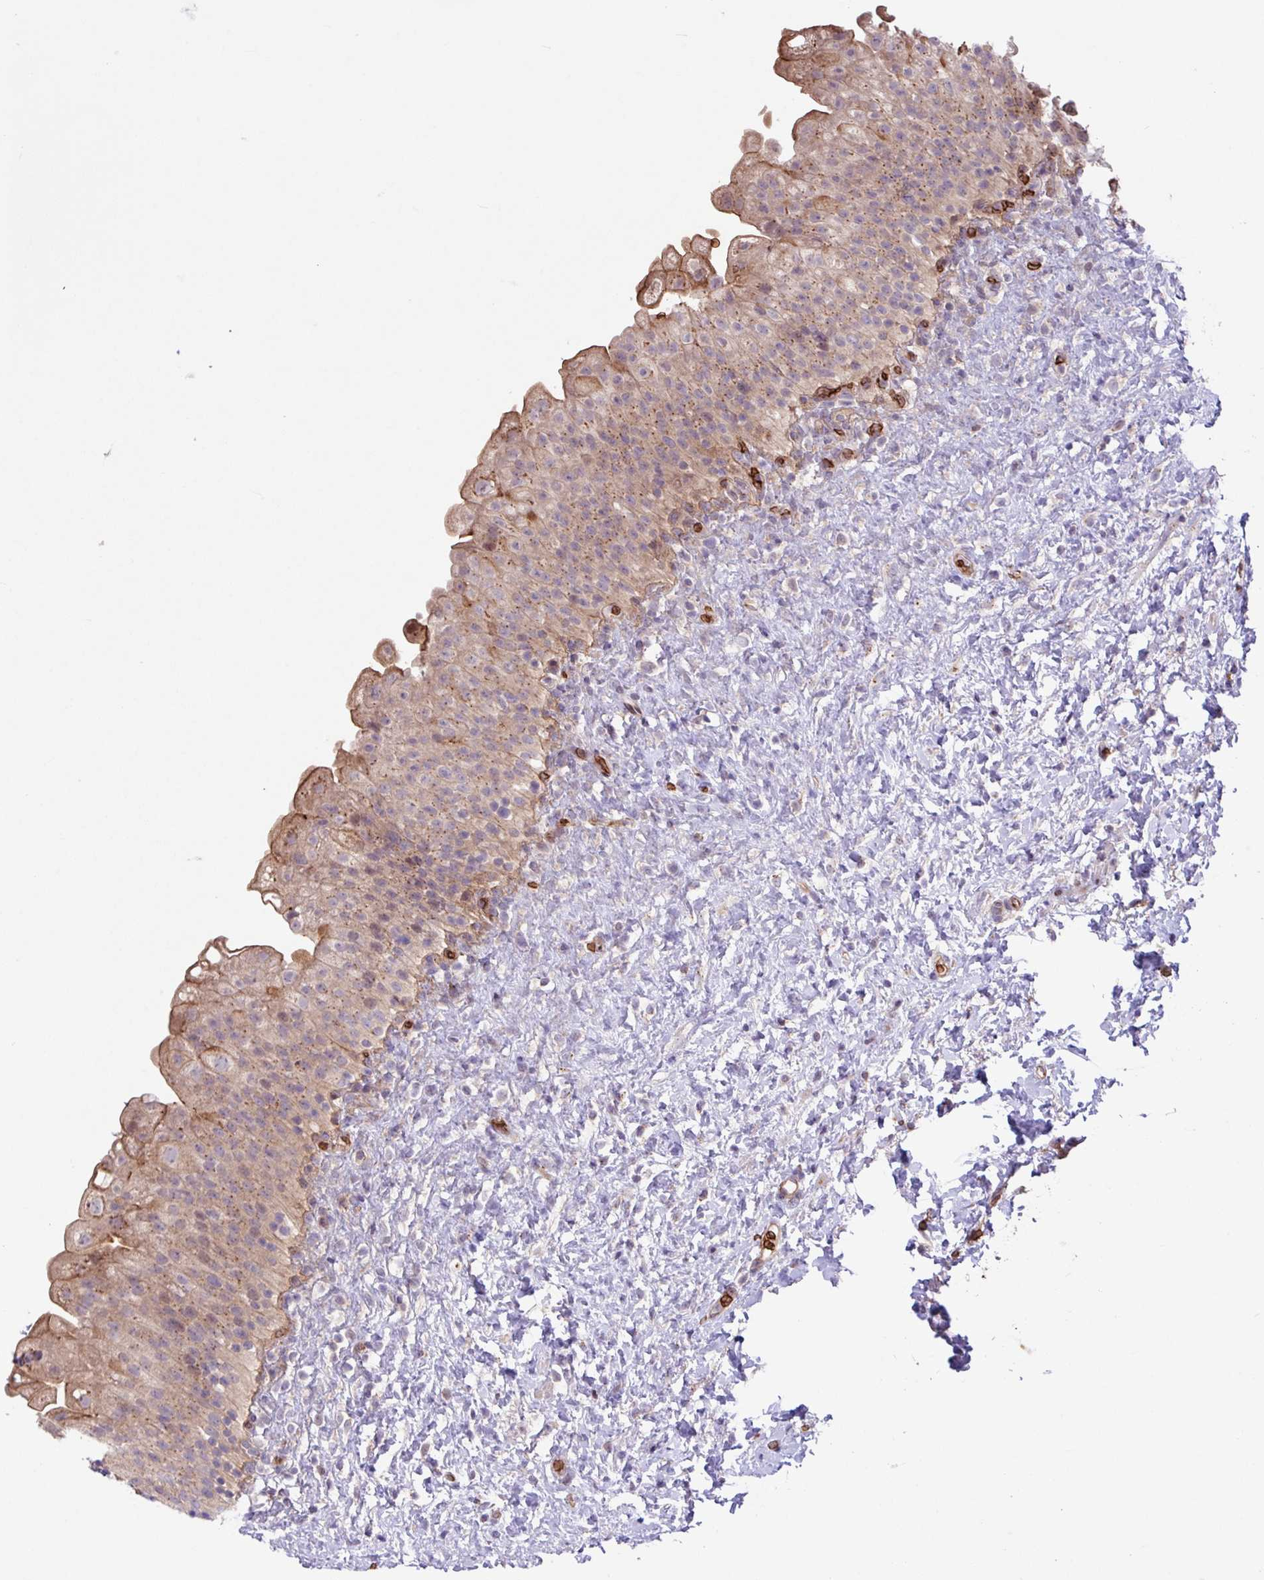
{"staining": {"intensity": "moderate", "quantity": "25%-75%", "location": "cytoplasmic/membranous"}, "tissue": "urinary bladder", "cell_type": "Urothelial cells", "image_type": "normal", "snomed": [{"axis": "morphology", "description": "Normal tissue, NOS"}, {"axis": "topography", "description": "Urinary bladder"}], "caption": "Immunohistochemistry (IHC) histopathology image of normal human urinary bladder stained for a protein (brown), which shows medium levels of moderate cytoplasmic/membranous expression in approximately 25%-75% of urothelial cells.", "gene": "RAD21L1", "patient": {"sex": "female", "age": 27}}